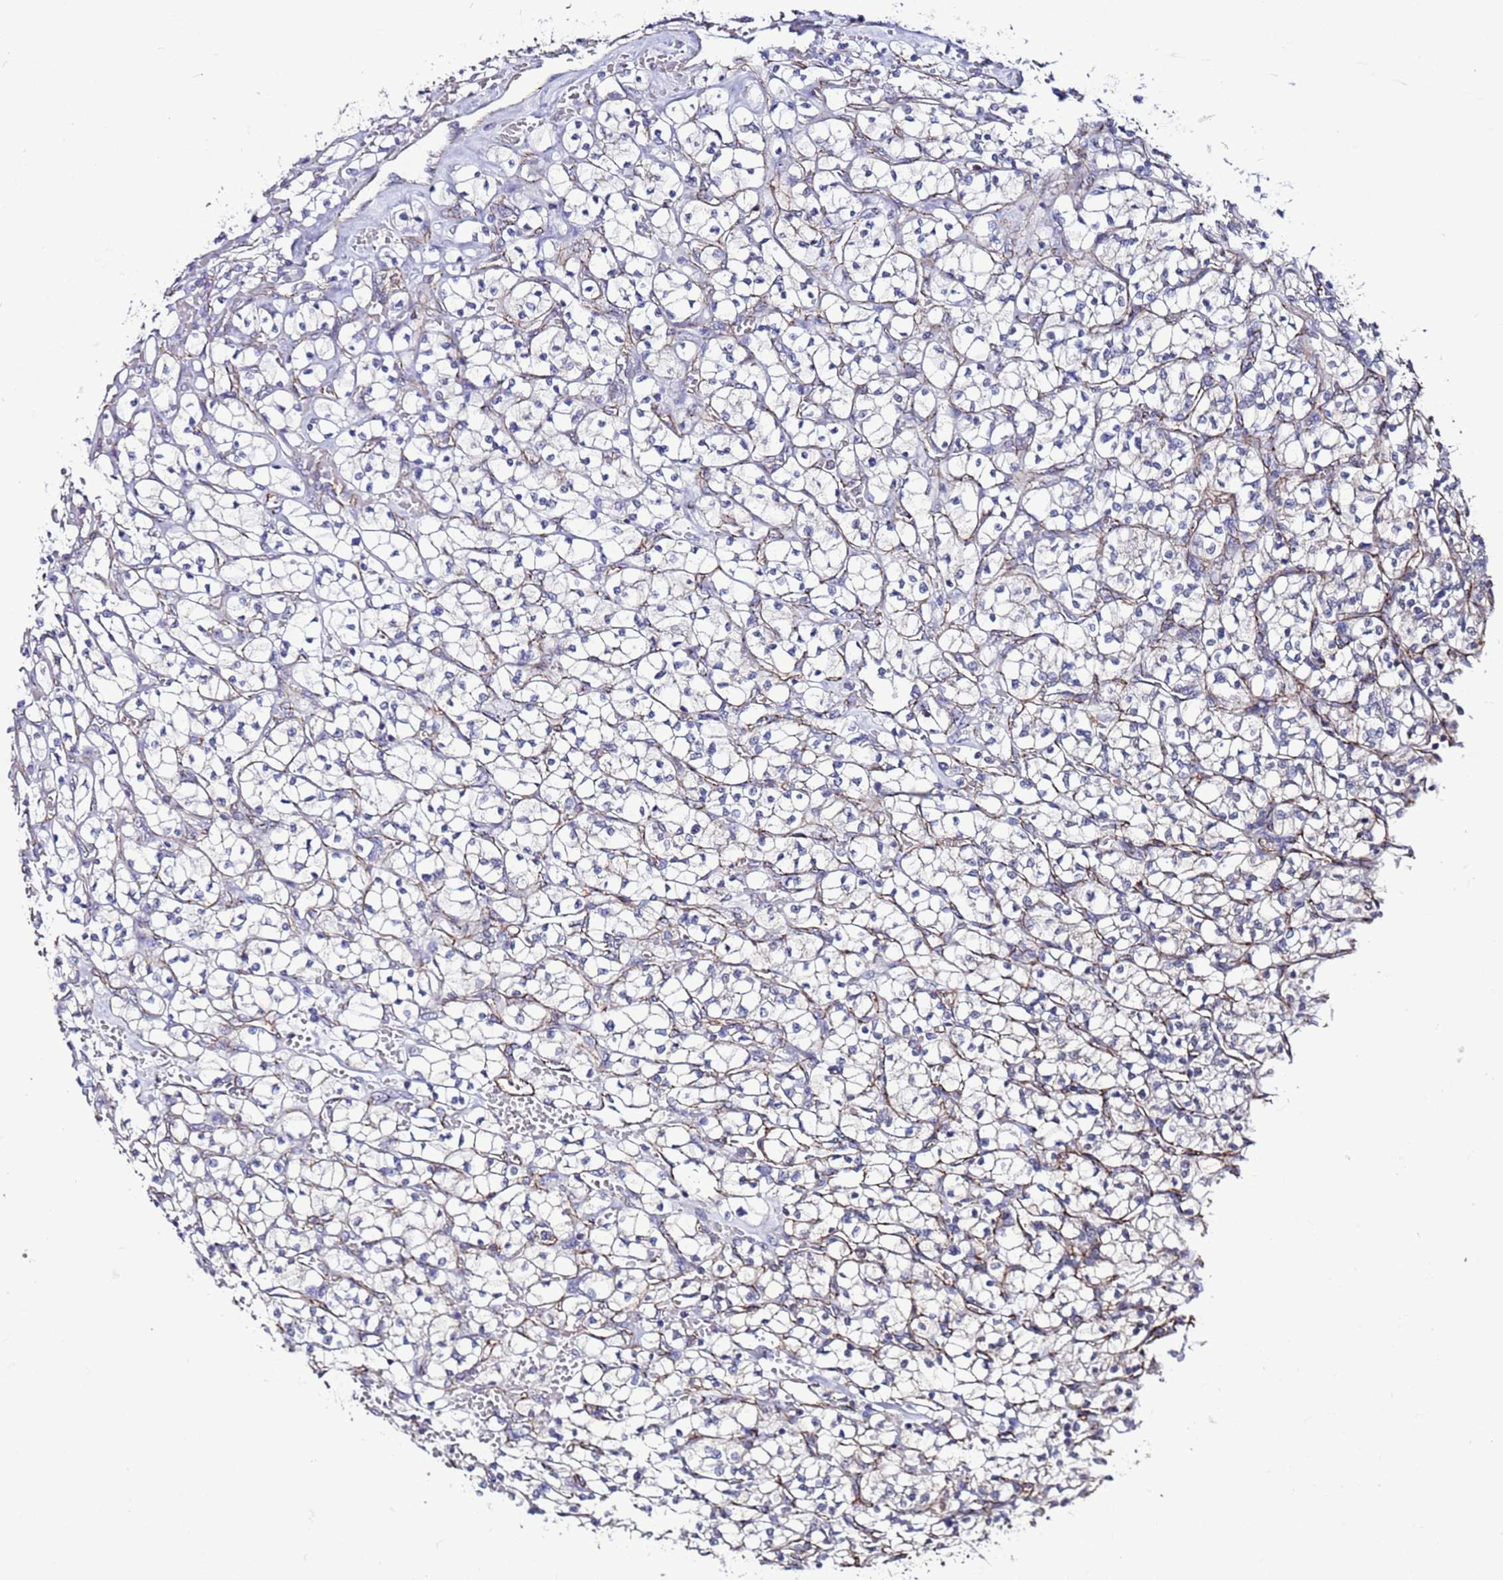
{"staining": {"intensity": "negative", "quantity": "none", "location": "none"}, "tissue": "renal cancer", "cell_type": "Tumor cells", "image_type": "cancer", "snomed": [{"axis": "morphology", "description": "Adenocarcinoma, NOS"}, {"axis": "topography", "description": "Kidney"}], "caption": "Immunohistochemical staining of renal cancer (adenocarcinoma) shows no significant expression in tumor cells.", "gene": "TENM3", "patient": {"sex": "female", "age": 64}}